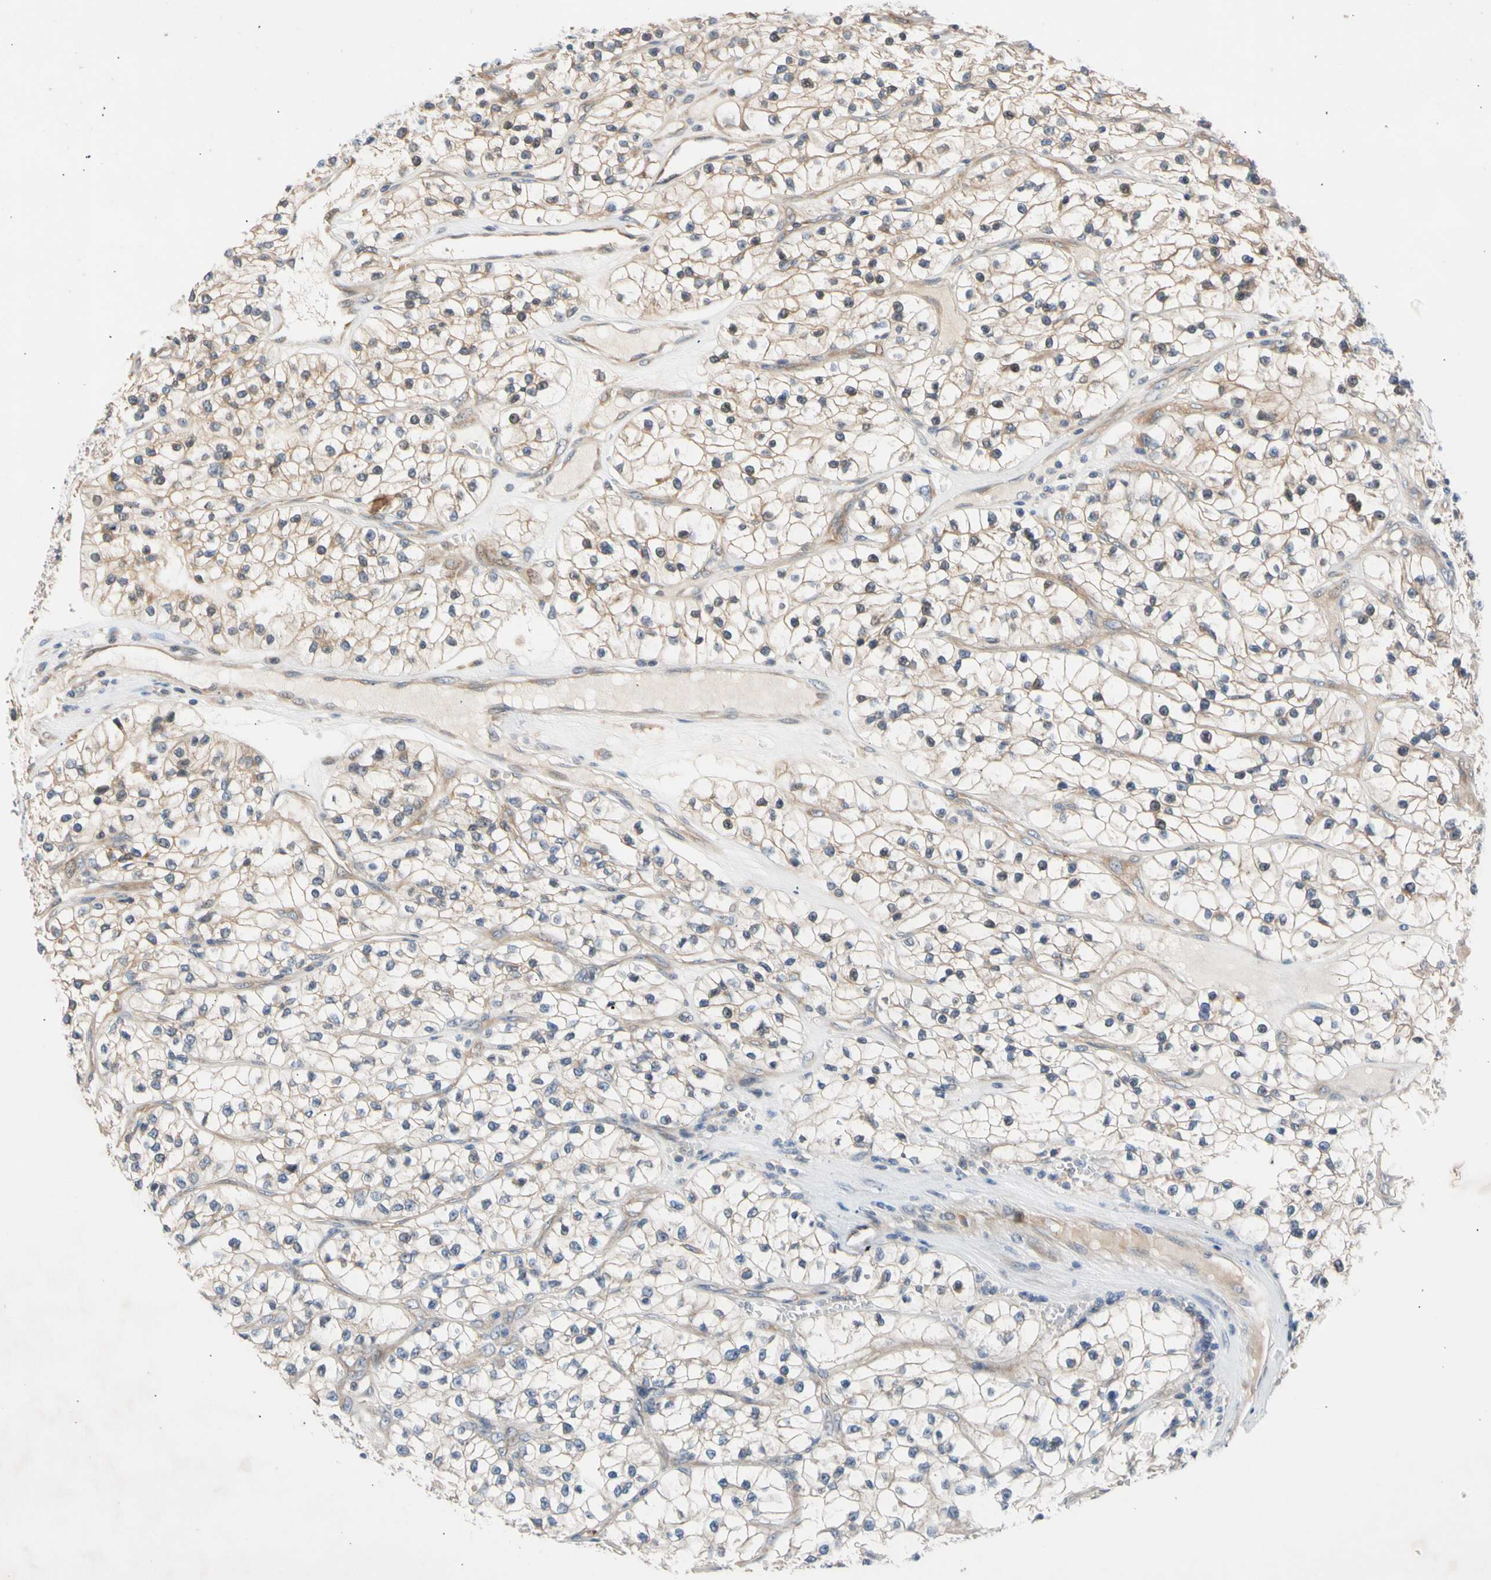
{"staining": {"intensity": "weak", "quantity": "<25%", "location": "cytoplasmic/membranous"}, "tissue": "renal cancer", "cell_type": "Tumor cells", "image_type": "cancer", "snomed": [{"axis": "morphology", "description": "Adenocarcinoma, NOS"}, {"axis": "topography", "description": "Kidney"}], "caption": "High power microscopy image of an IHC image of adenocarcinoma (renal), revealing no significant staining in tumor cells. (IHC, brightfield microscopy, high magnification).", "gene": "CNST", "patient": {"sex": "female", "age": 57}}